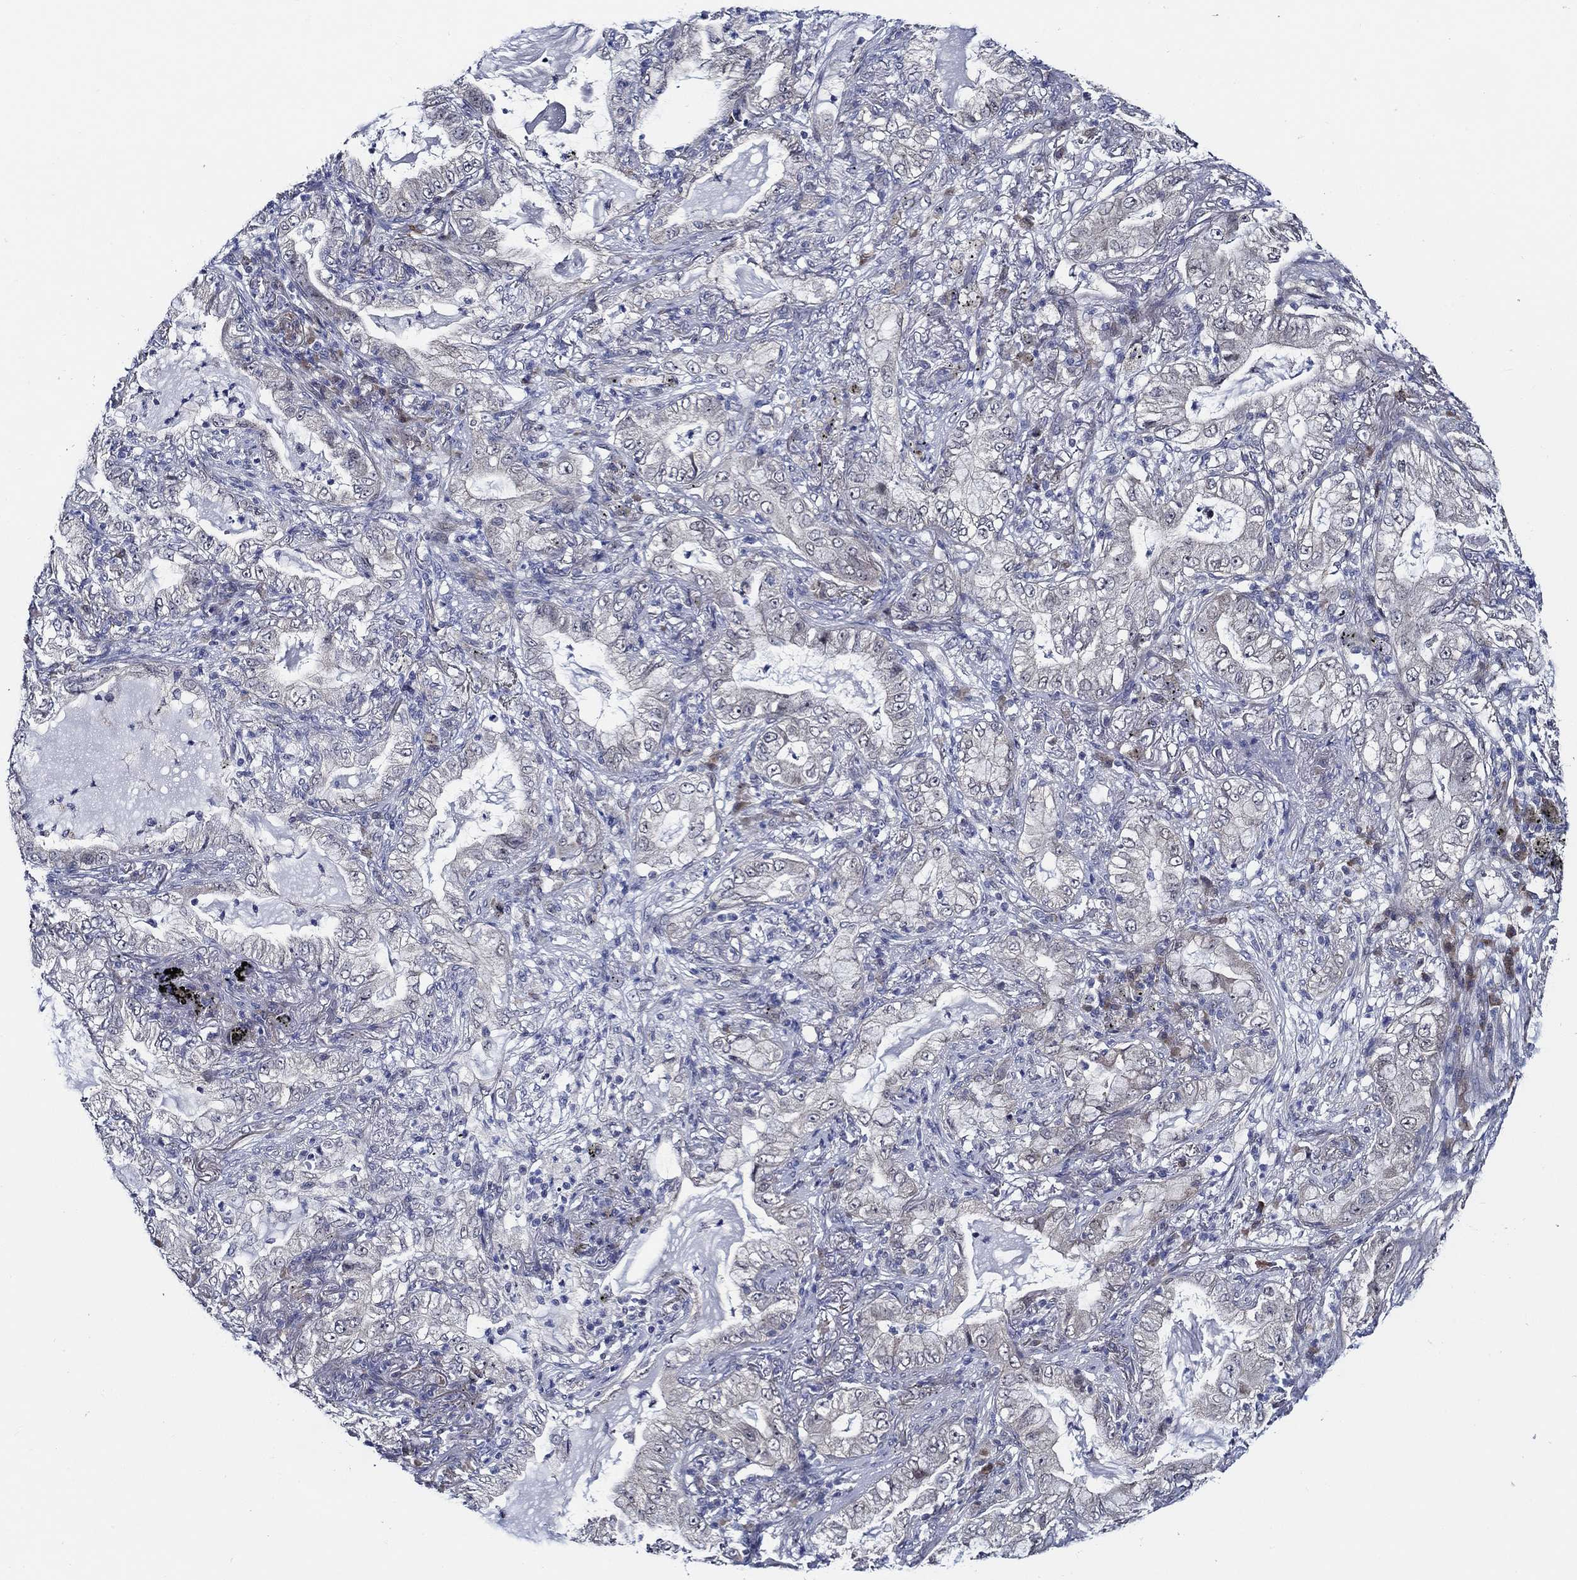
{"staining": {"intensity": "negative", "quantity": "none", "location": "none"}, "tissue": "lung cancer", "cell_type": "Tumor cells", "image_type": "cancer", "snomed": [{"axis": "morphology", "description": "Adenocarcinoma, NOS"}, {"axis": "topography", "description": "Lung"}], "caption": "Lung cancer (adenocarcinoma) stained for a protein using immunohistochemistry (IHC) demonstrates no staining tumor cells.", "gene": "C8orf48", "patient": {"sex": "female", "age": 73}}